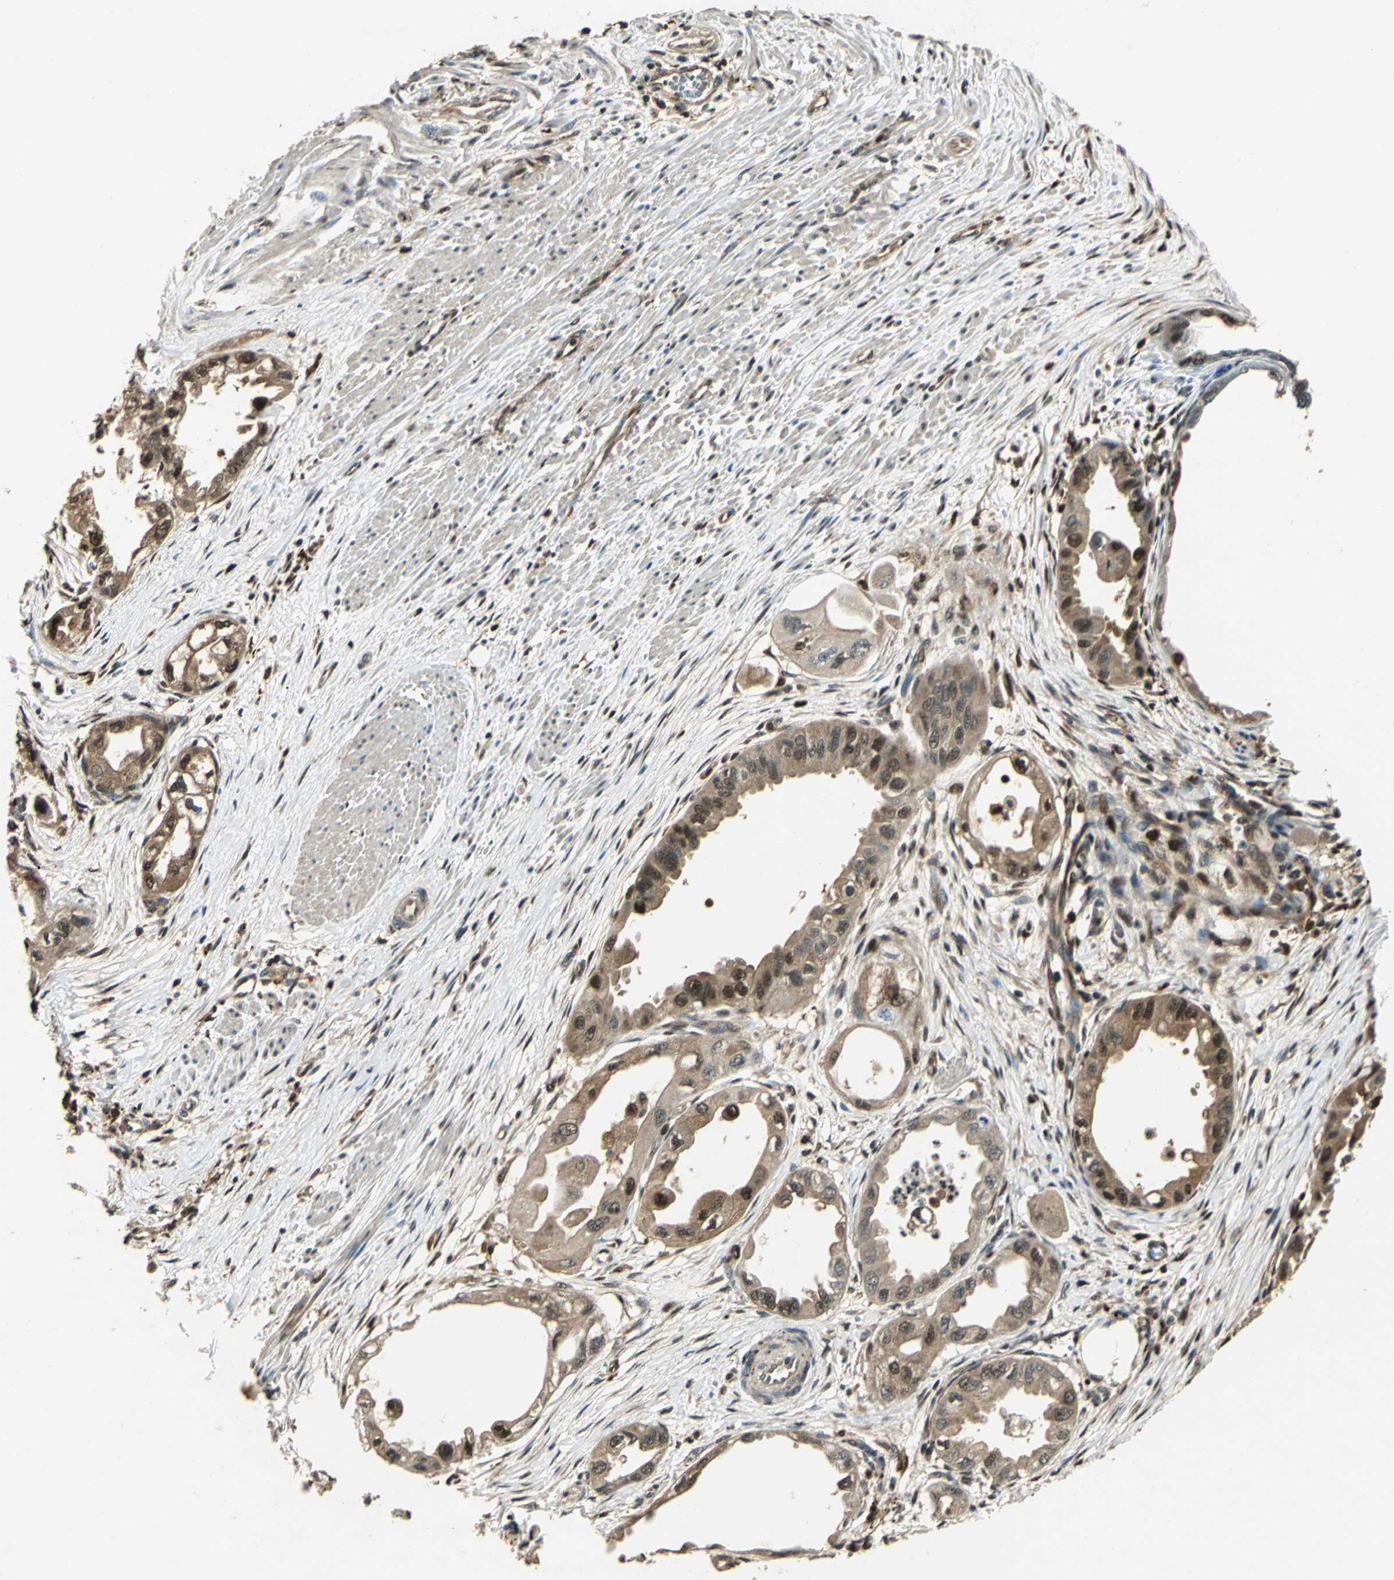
{"staining": {"intensity": "moderate", "quantity": ">75%", "location": "cytoplasmic/membranous,nuclear"}, "tissue": "endometrial cancer", "cell_type": "Tumor cells", "image_type": "cancer", "snomed": [{"axis": "morphology", "description": "Adenocarcinoma, NOS"}, {"axis": "topography", "description": "Endometrium"}], "caption": "Immunohistochemistry (IHC) of adenocarcinoma (endometrial) demonstrates medium levels of moderate cytoplasmic/membranous and nuclear staining in approximately >75% of tumor cells.", "gene": "PPP1R13L", "patient": {"sex": "female", "age": 67}}